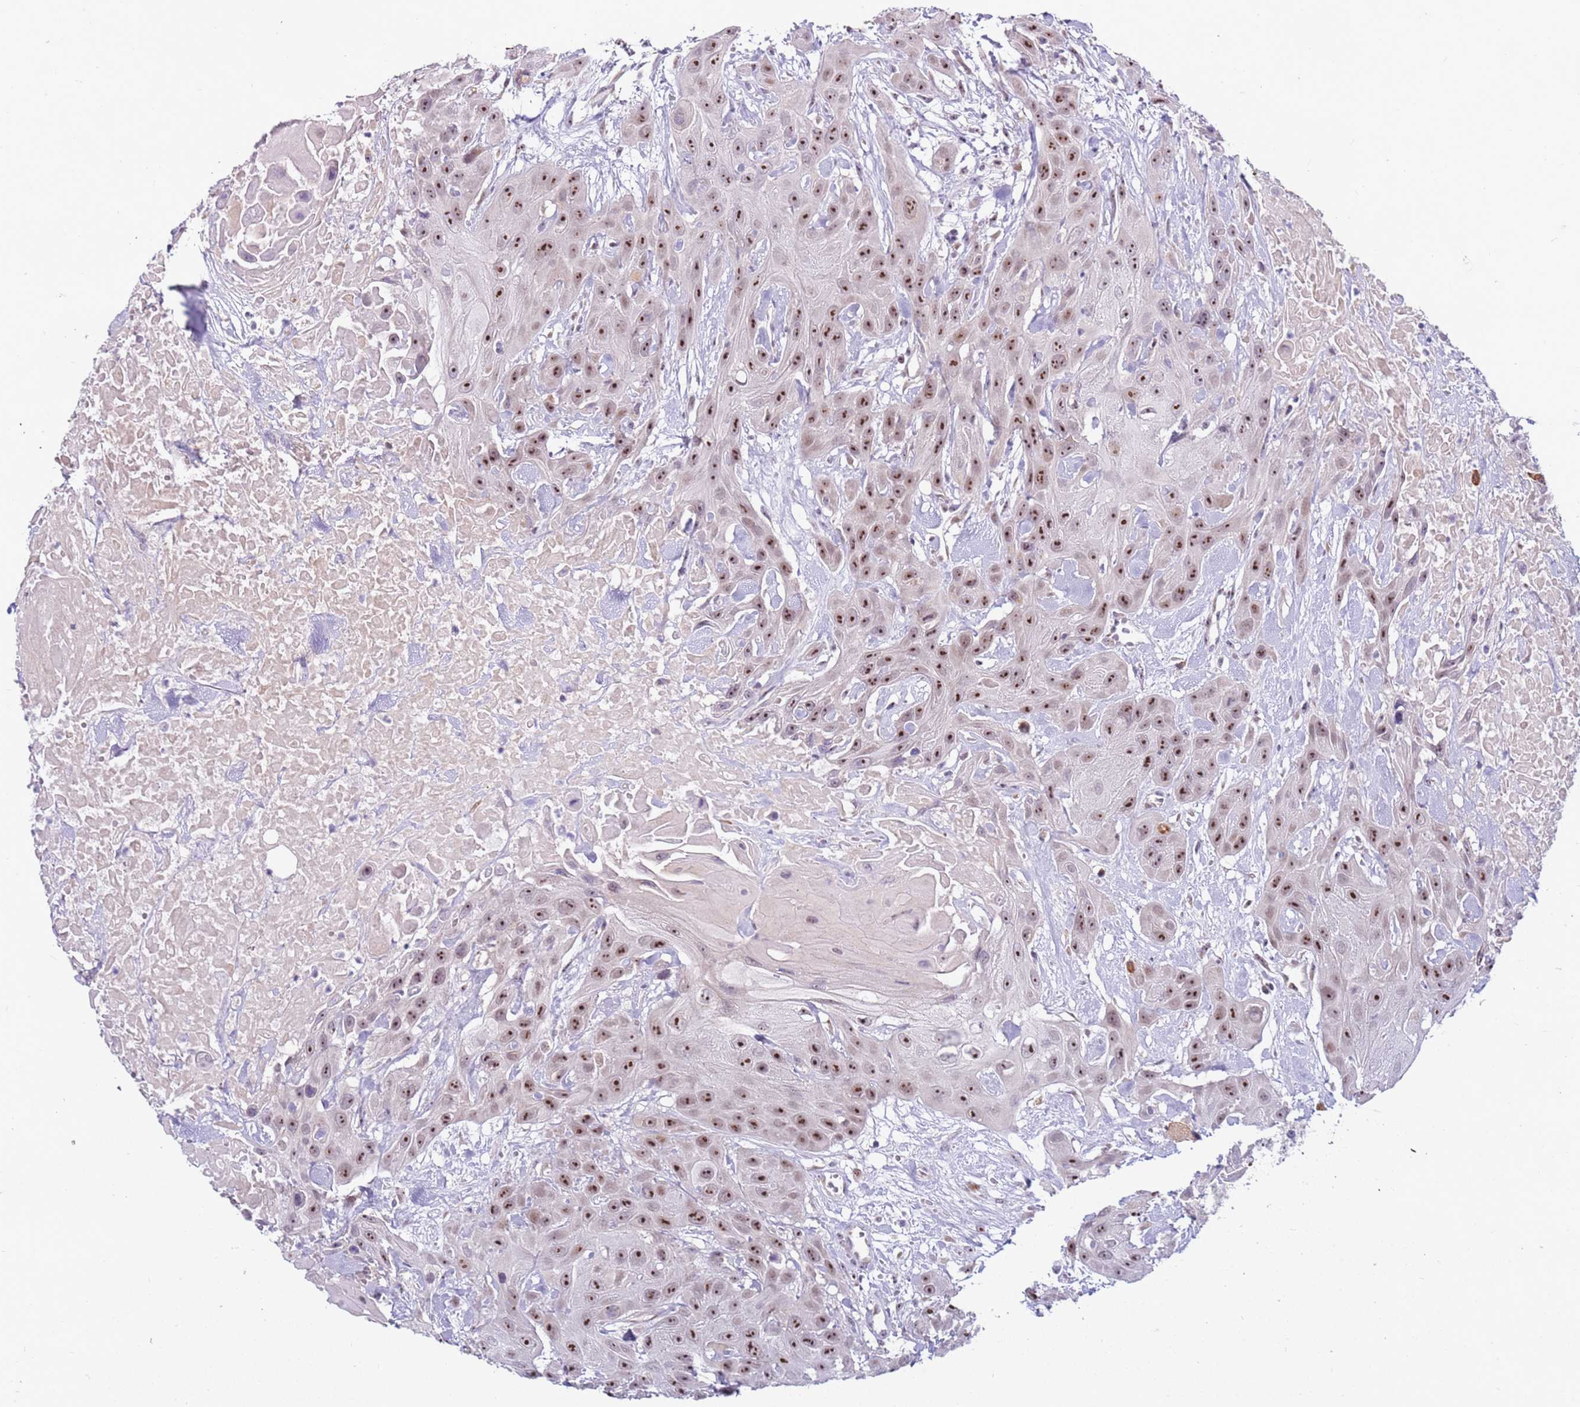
{"staining": {"intensity": "strong", "quantity": ">75%", "location": "nuclear"}, "tissue": "head and neck cancer", "cell_type": "Tumor cells", "image_type": "cancer", "snomed": [{"axis": "morphology", "description": "Squamous cell carcinoma, NOS"}, {"axis": "topography", "description": "Head-Neck"}], "caption": "This histopathology image demonstrates IHC staining of head and neck cancer (squamous cell carcinoma), with high strong nuclear expression in approximately >75% of tumor cells.", "gene": "UCMA", "patient": {"sex": "male", "age": 81}}